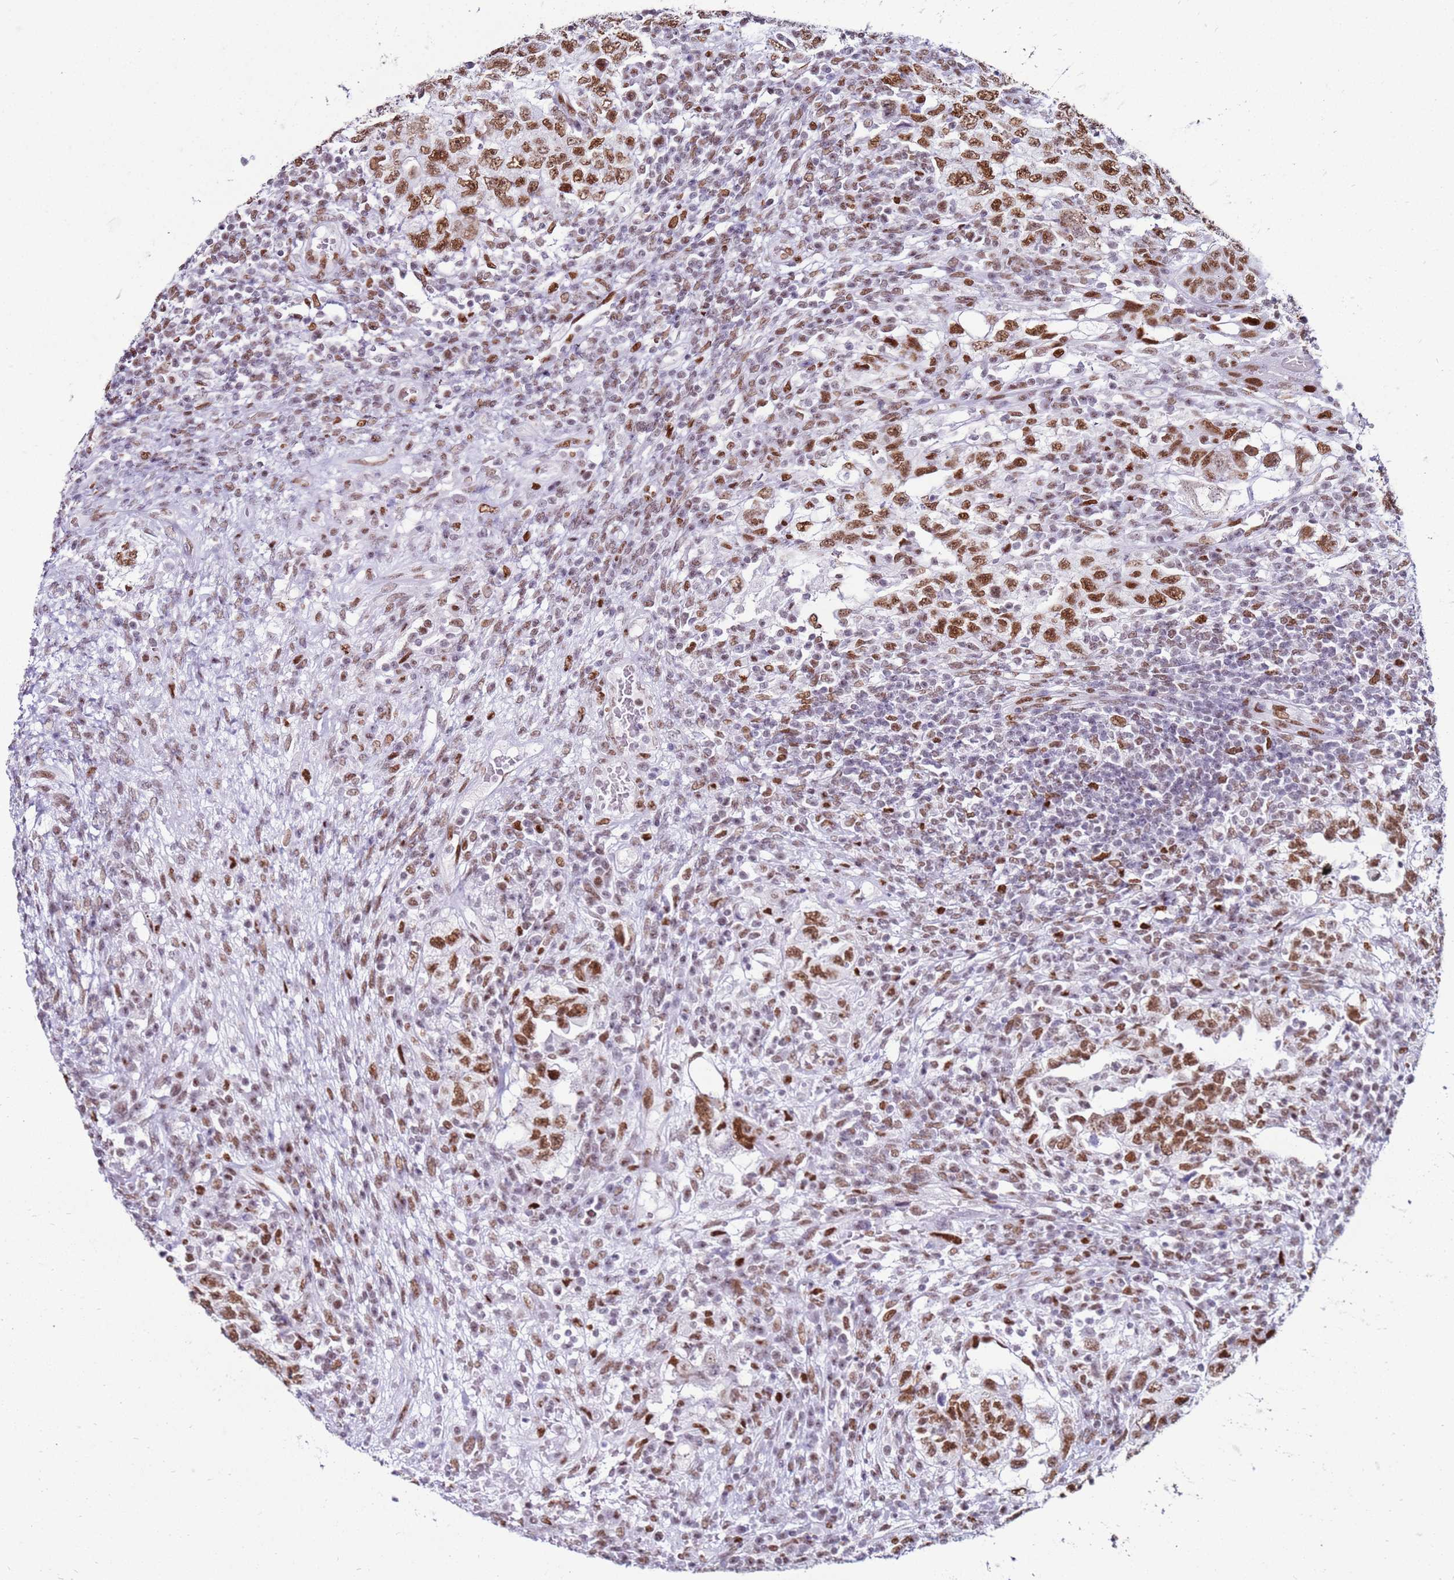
{"staining": {"intensity": "moderate", "quantity": ">75%", "location": "nuclear"}, "tissue": "testis cancer", "cell_type": "Tumor cells", "image_type": "cancer", "snomed": [{"axis": "morphology", "description": "Carcinoma, Embryonal, NOS"}, {"axis": "topography", "description": "Testis"}], "caption": "The immunohistochemical stain shows moderate nuclear positivity in tumor cells of embryonal carcinoma (testis) tissue.", "gene": "KPNA4", "patient": {"sex": "male", "age": 26}}